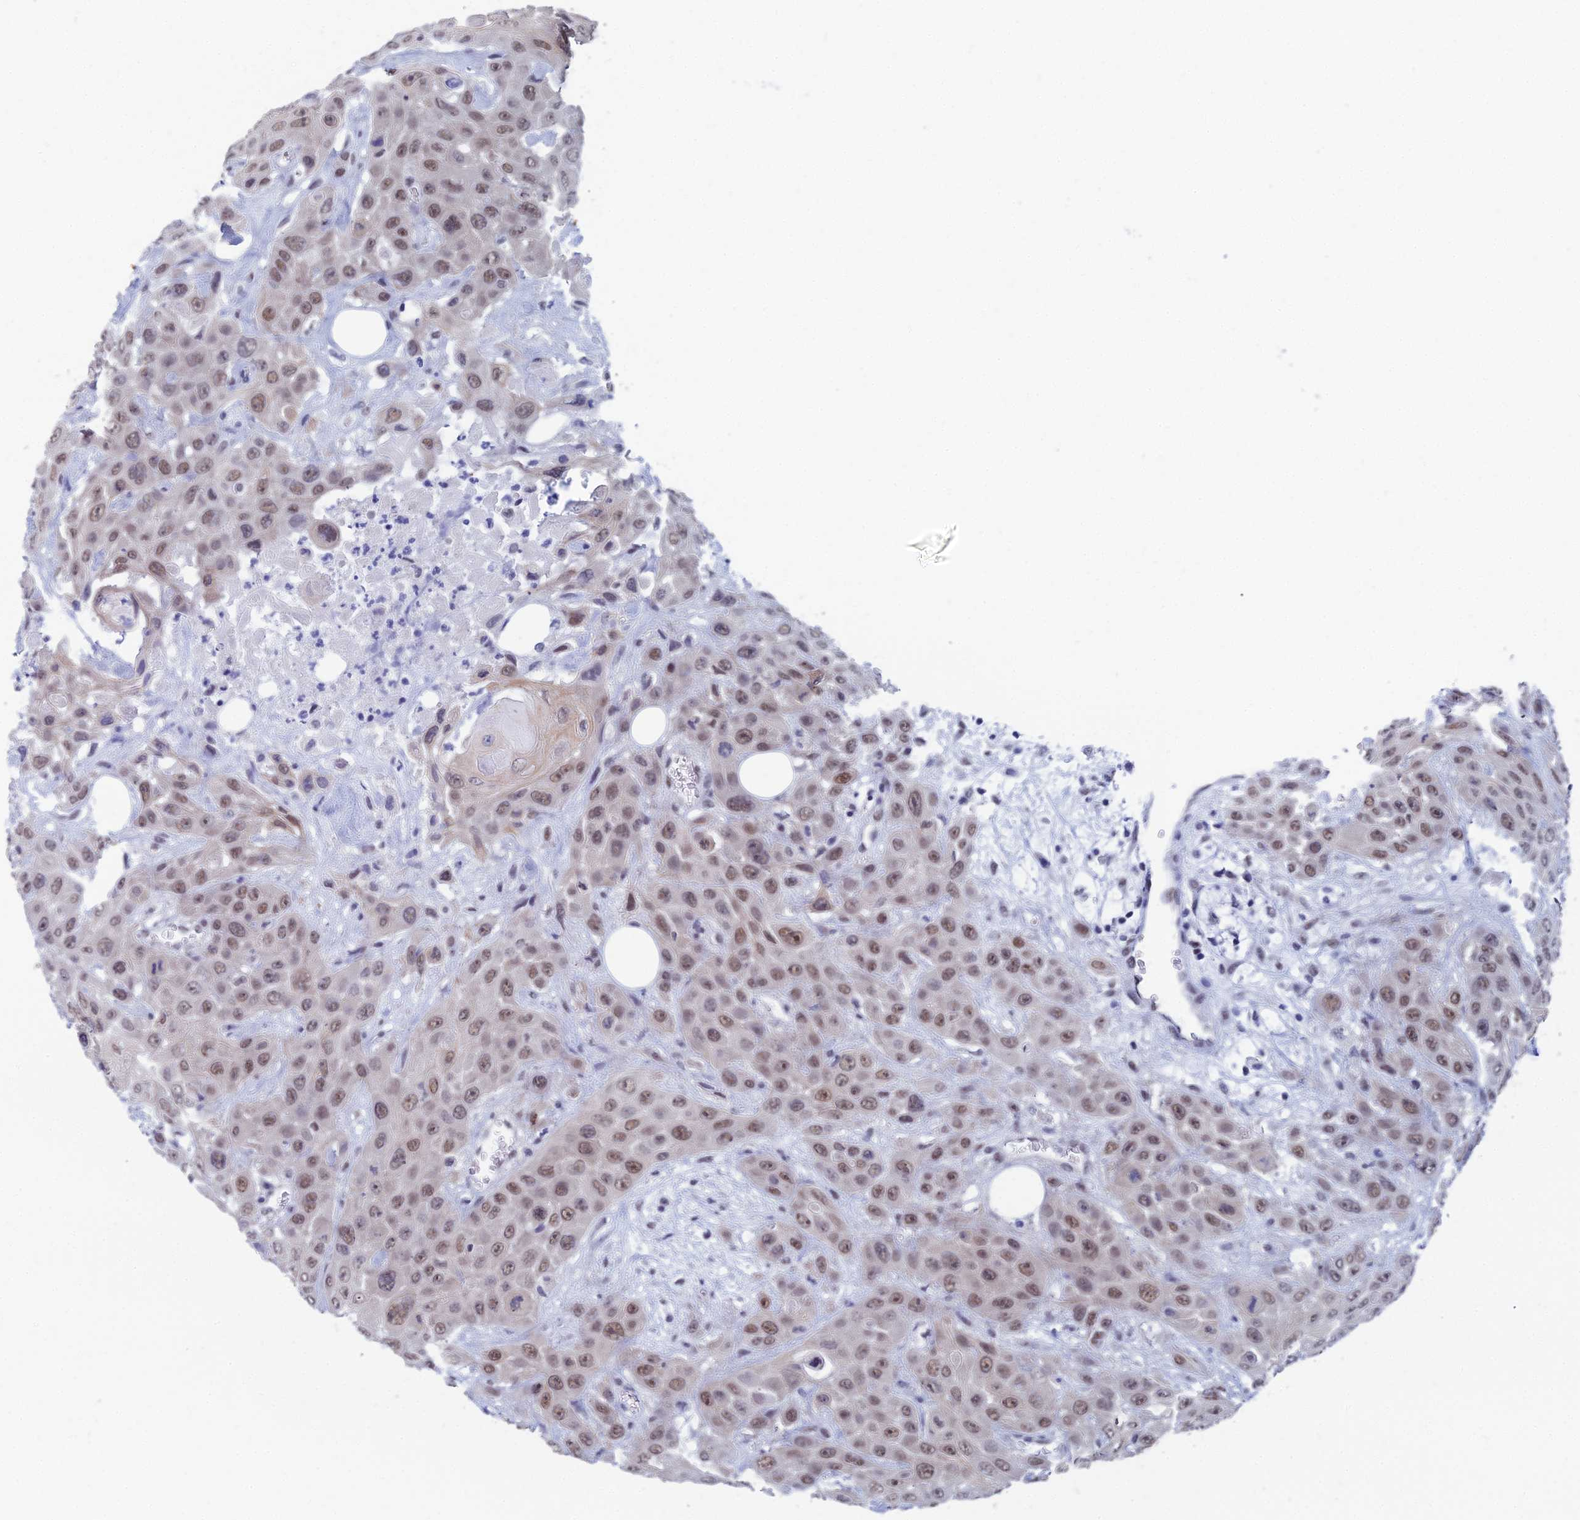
{"staining": {"intensity": "moderate", "quantity": ">75%", "location": "nuclear"}, "tissue": "head and neck cancer", "cell_type": "Tumor cells", "image_type": "cancer", "snomed": [{"axis": "morphology", "description": "Squamous cell carcinoma, NOS"}, {"axis": "topography", "description": "Head-Neck"}], "caption": "Human squamous cell carcinoma (head and neck) stained with a protein marker demonstrates moderate staining in tumor cells.", "gene": "NABP2", "patient": {"sex": "male", "age": 81}}